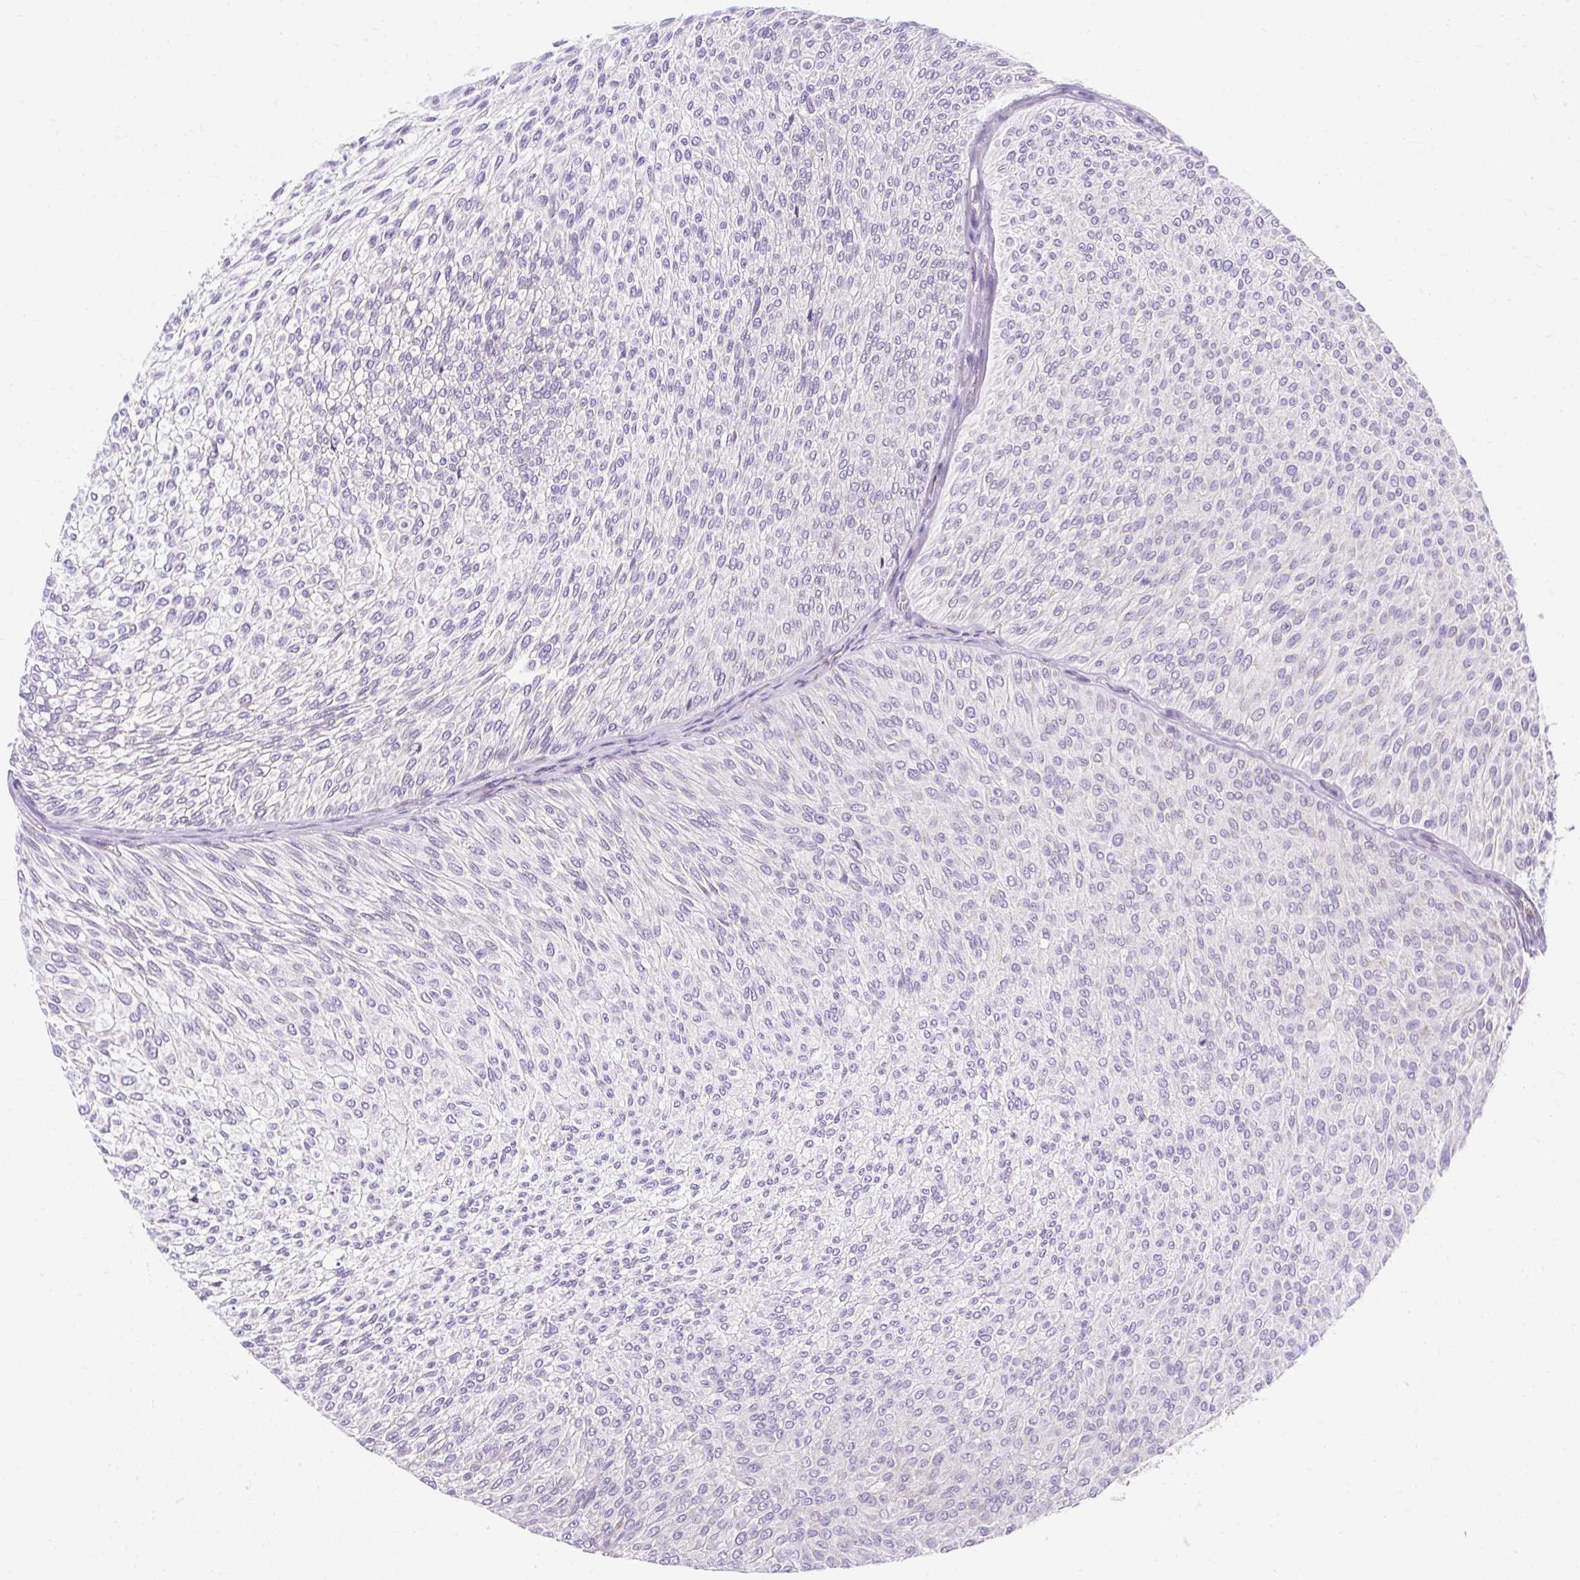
{"staining": {"intensity": "negative", "quantity": "none", "location": "none"}, "tissue": "urothelial cancer", "cell_type": "Tumor cells", "image_type": "cancer", "snomed": [{"axis": "morphology", "description": "Urothelial carcinoma, Low grade"}, {"axis": "topography", "description": "Urinary bladder"}], "caption": "This image is of urothelial cancer stained with IHC to label a protein in brown with the nuclei are counter-stained blue. There is no expression in tumor cells.", "gene": "GOLGA8A", "patient": {"sex": "male", "age": 91}}